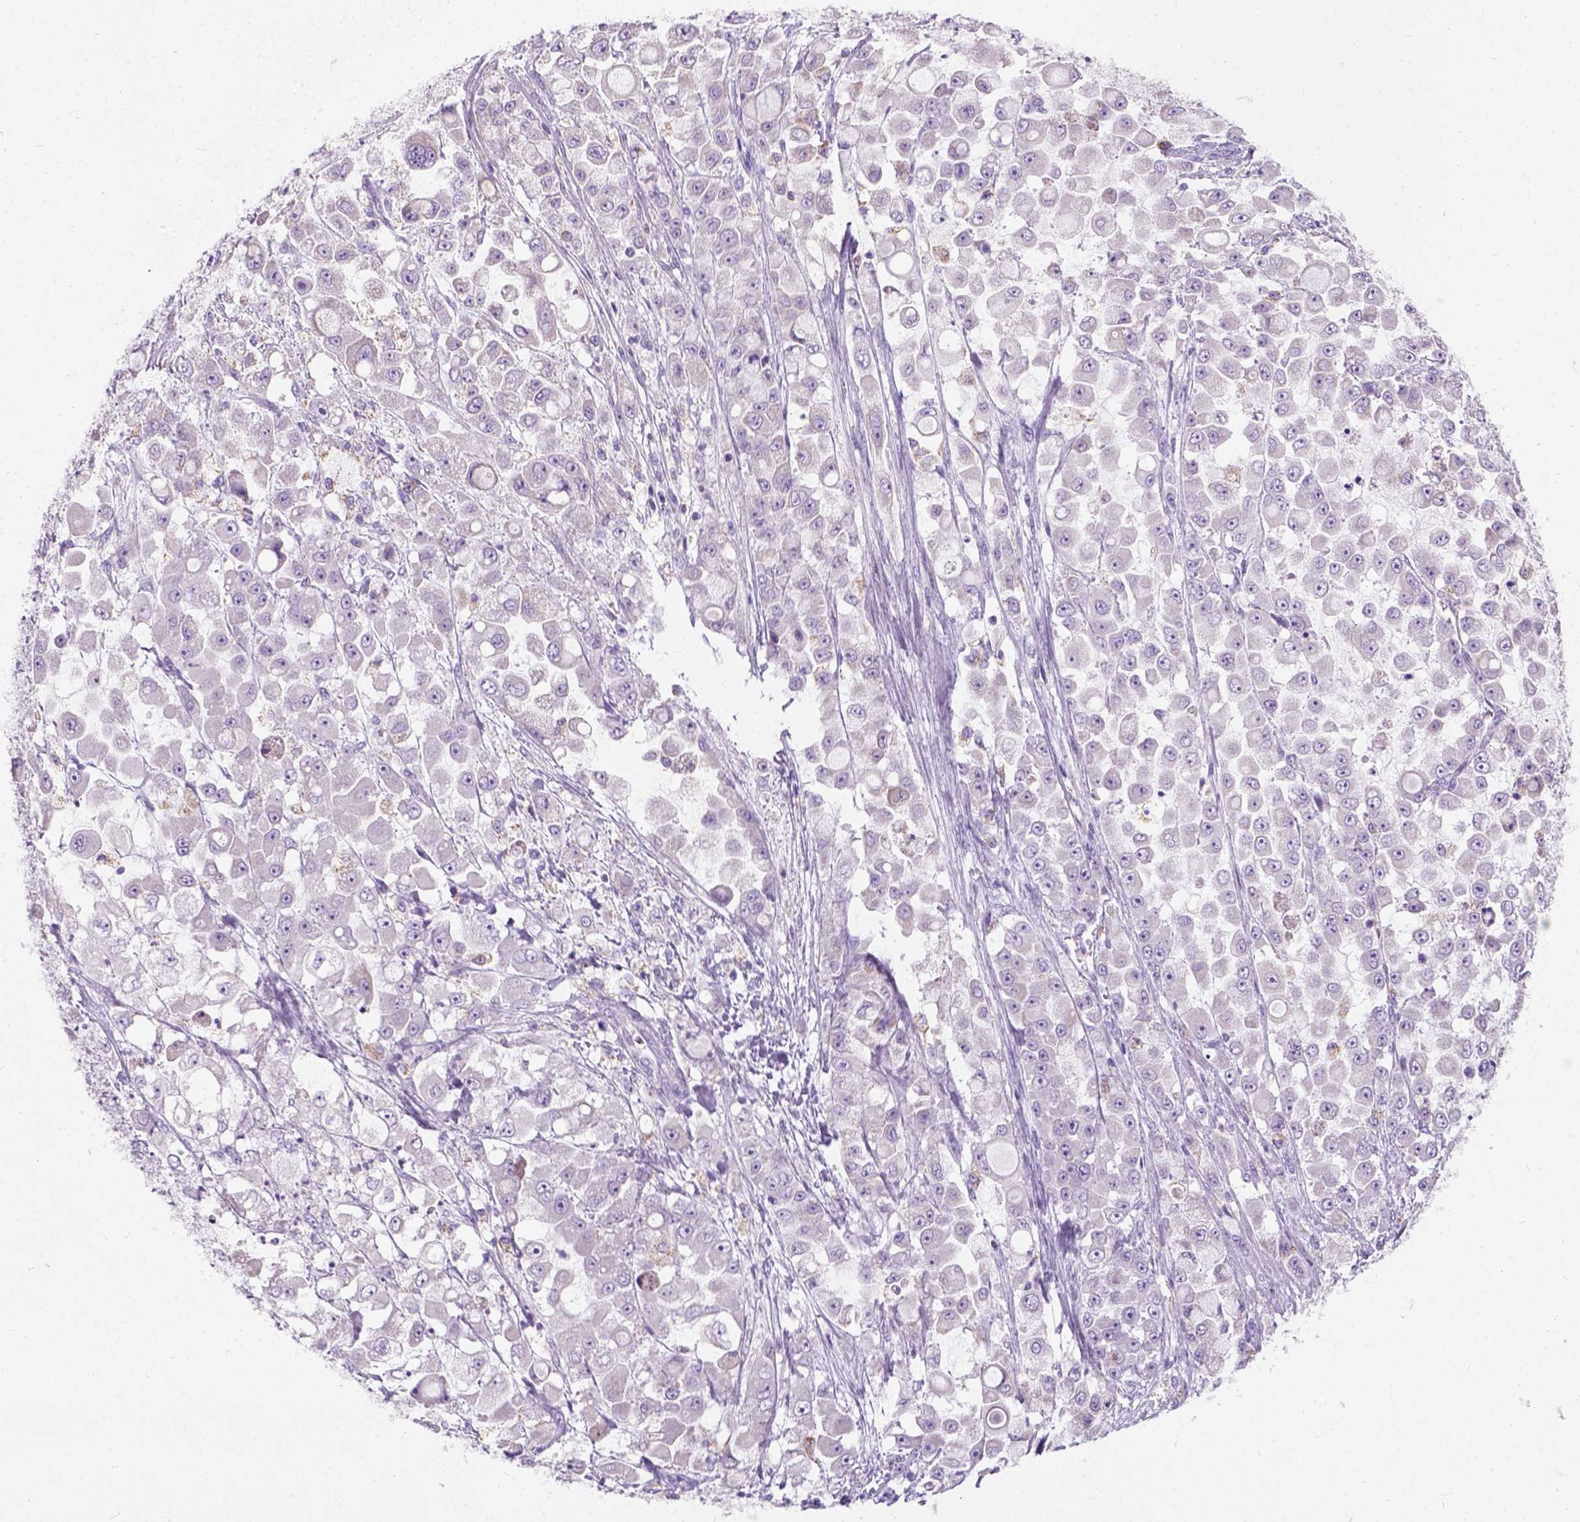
{"staining": {"intensity": "negative", "quantity": "none", "location": "none"}, "tissue": "stomach cancer", "cell_type": "Tumor cells", "image_type": "cancer", "snomed": [{"axis": "morphology", "description": "Adenocarcinoma, NOS"}, {"axis": "topography", "description": "Stomach"}], "caption": "Protein analysis of adenocarcinoma (stomach) shows no significant staining in tumor cells.", "gene": "CHODL", "patient": {"sex": "female", "age": 76}}